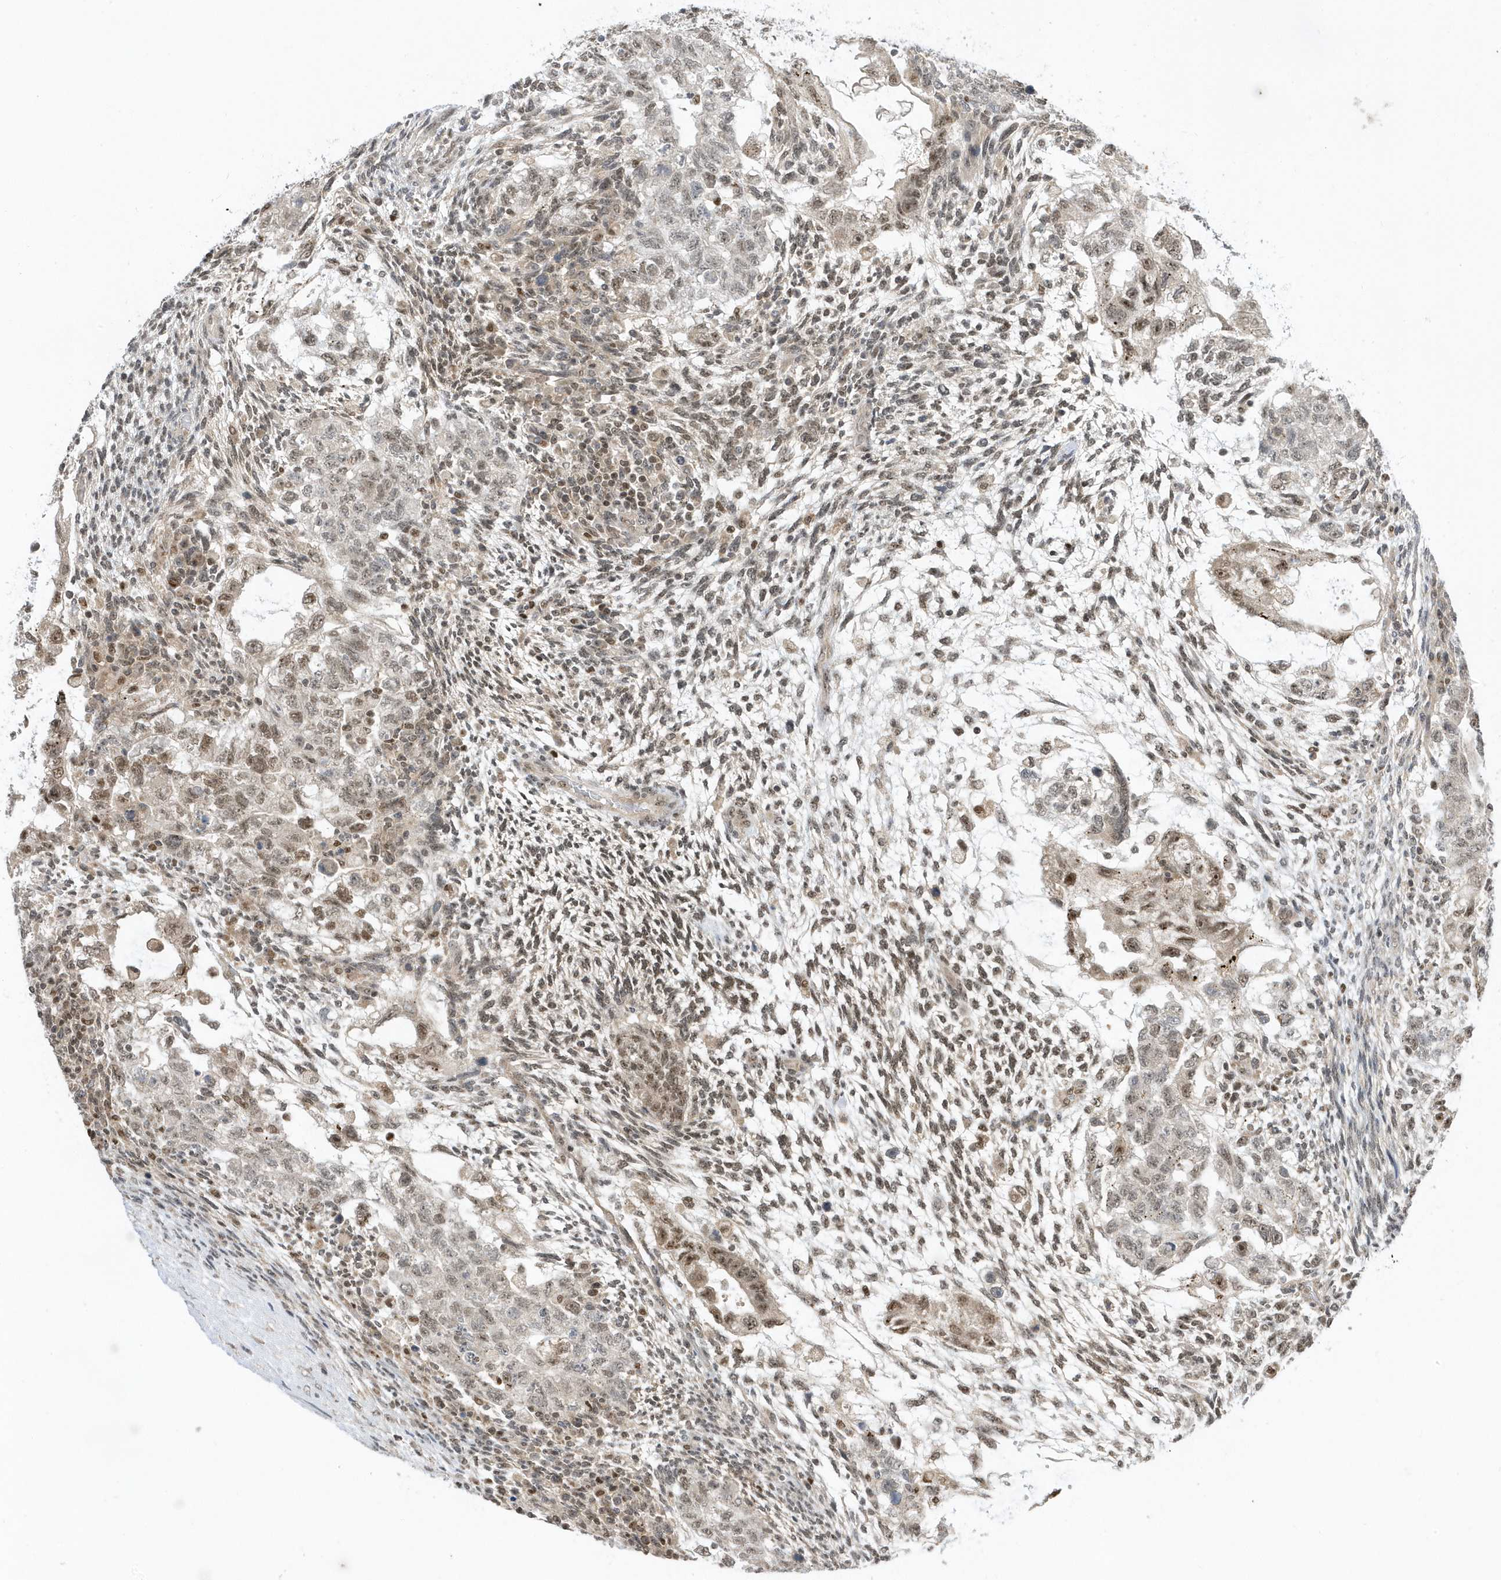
{"staining": {"intensity": "moderate", "quantity": "<25%", "location": "nuclear"}, "tissue": "testis cancer", "cell_type": "Tumor cells", "image_type": "cancer", "snomed": [{"axis": "morphology", "description": "Normal tissue, NOS"}, {"axis": "morphology", "description": "Carcinoma, Embryonal, NOS"}, {"axis": "topography", "description": "Testis"}], "caption": "Moderate nuclear positivity for a protein is seen in approximately <25% of tumor cells of testis cancer (embryonal carcinoma) using immunohistochemistry.", "gene": "ZNF740", "patient": {"sex": "male", "age": 36}}